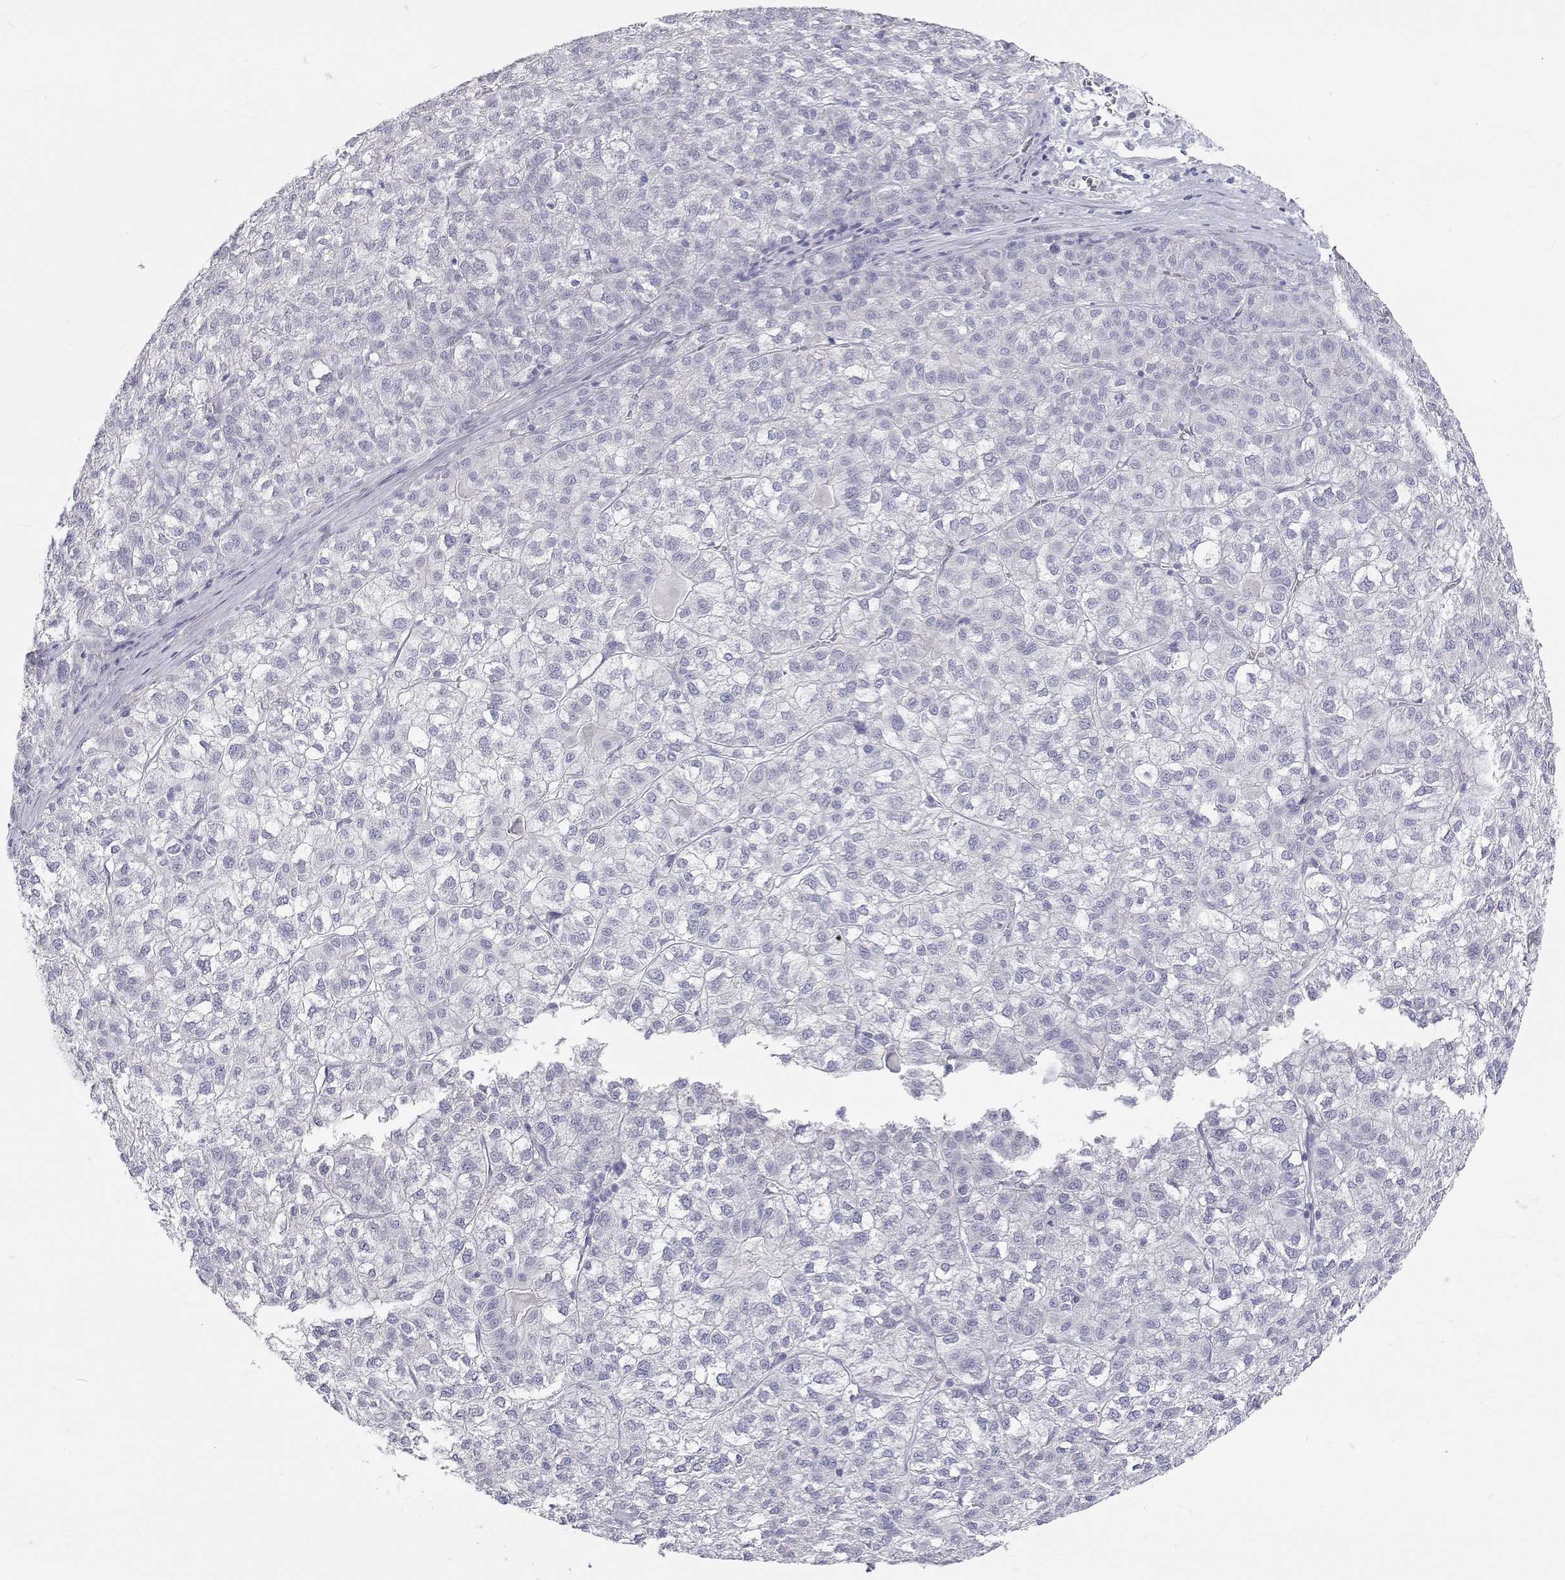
{"staining": {"intensity": "negative", "quantity": "none", "location": "none"}, "tissue": "liver cancer", "cell_type": "Tumor cells", "image_type": "cancer", "snomed": [{"axis": "morphology", "description": "Carcinoma, Hepatocellular, NOS"}, {"axis": "topography", "description": "Liver"}], "caption": "A photomicrograph of human liver cancer is negative for staining in tumor cells. (Stains: DAB (3,3'-diaminobenzidine) immunohistochemistry (IHC) with hematoxylin counter stain, Microscopy: brightfield microscopy at high magnification).", "gene": "TTN", "patient": {"sex": "female", "age": 43}}